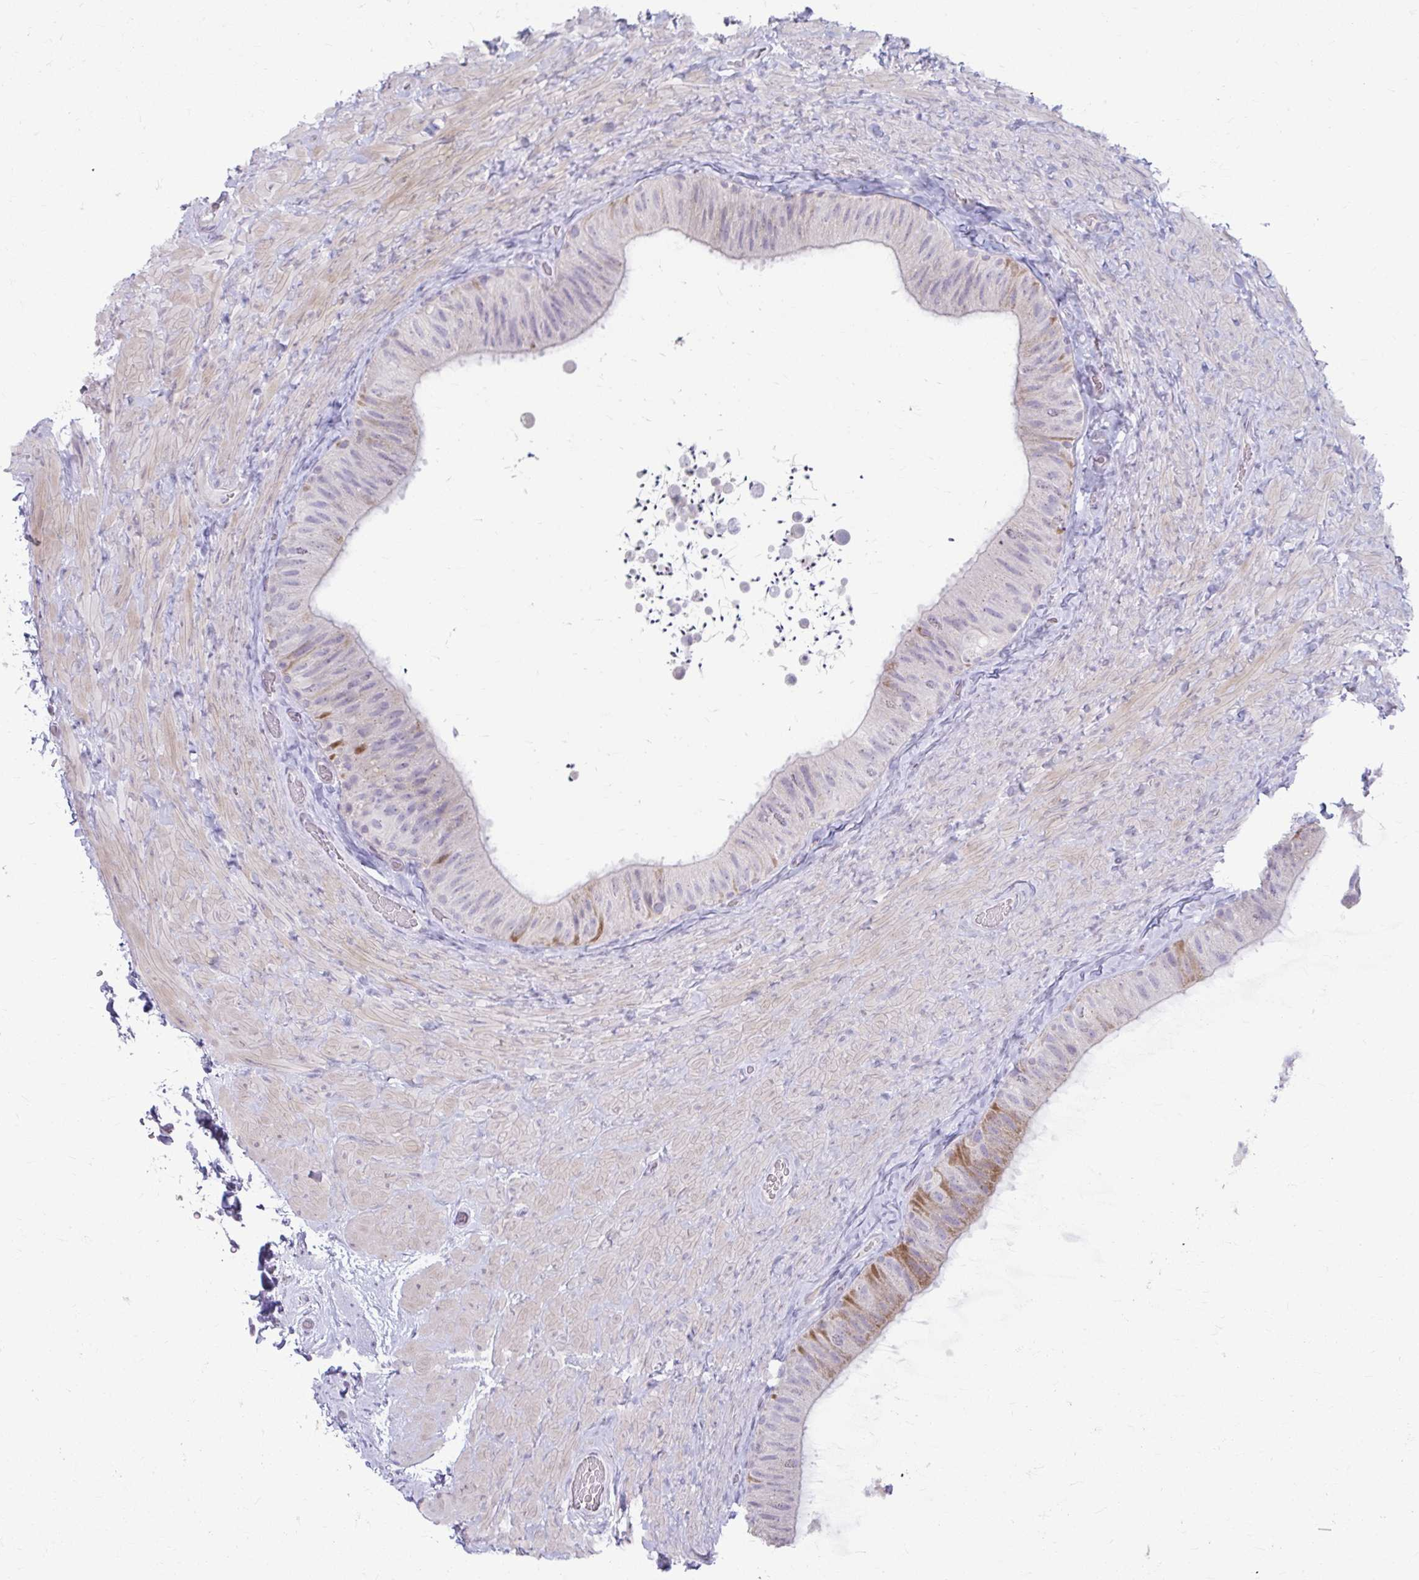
{"staining": {"intensity": "moderate", "quantity": "<25%", "location": "cytoplasmic/membranous"}, "tissue": "epididymis", "cell_type": "Glandular cells", "image_type": "normal", "snomed": [{"axis": "morphology", "description": "Normal tissue, NOS"}, {"axis": "topography", "description": "Epididymis, spermatic cord, NOS"}, {"axis": "topography", "description": "Epididymis"}], "caption": "Protein staining by immunohistochemistry (IHC) reveals moderate cytoplasmic/membranous expression in approximately <25% of glandular cells in unremarkable epididymis.", "gene": "MSMO1", "patient": {"sex": "male", "age": 31}}